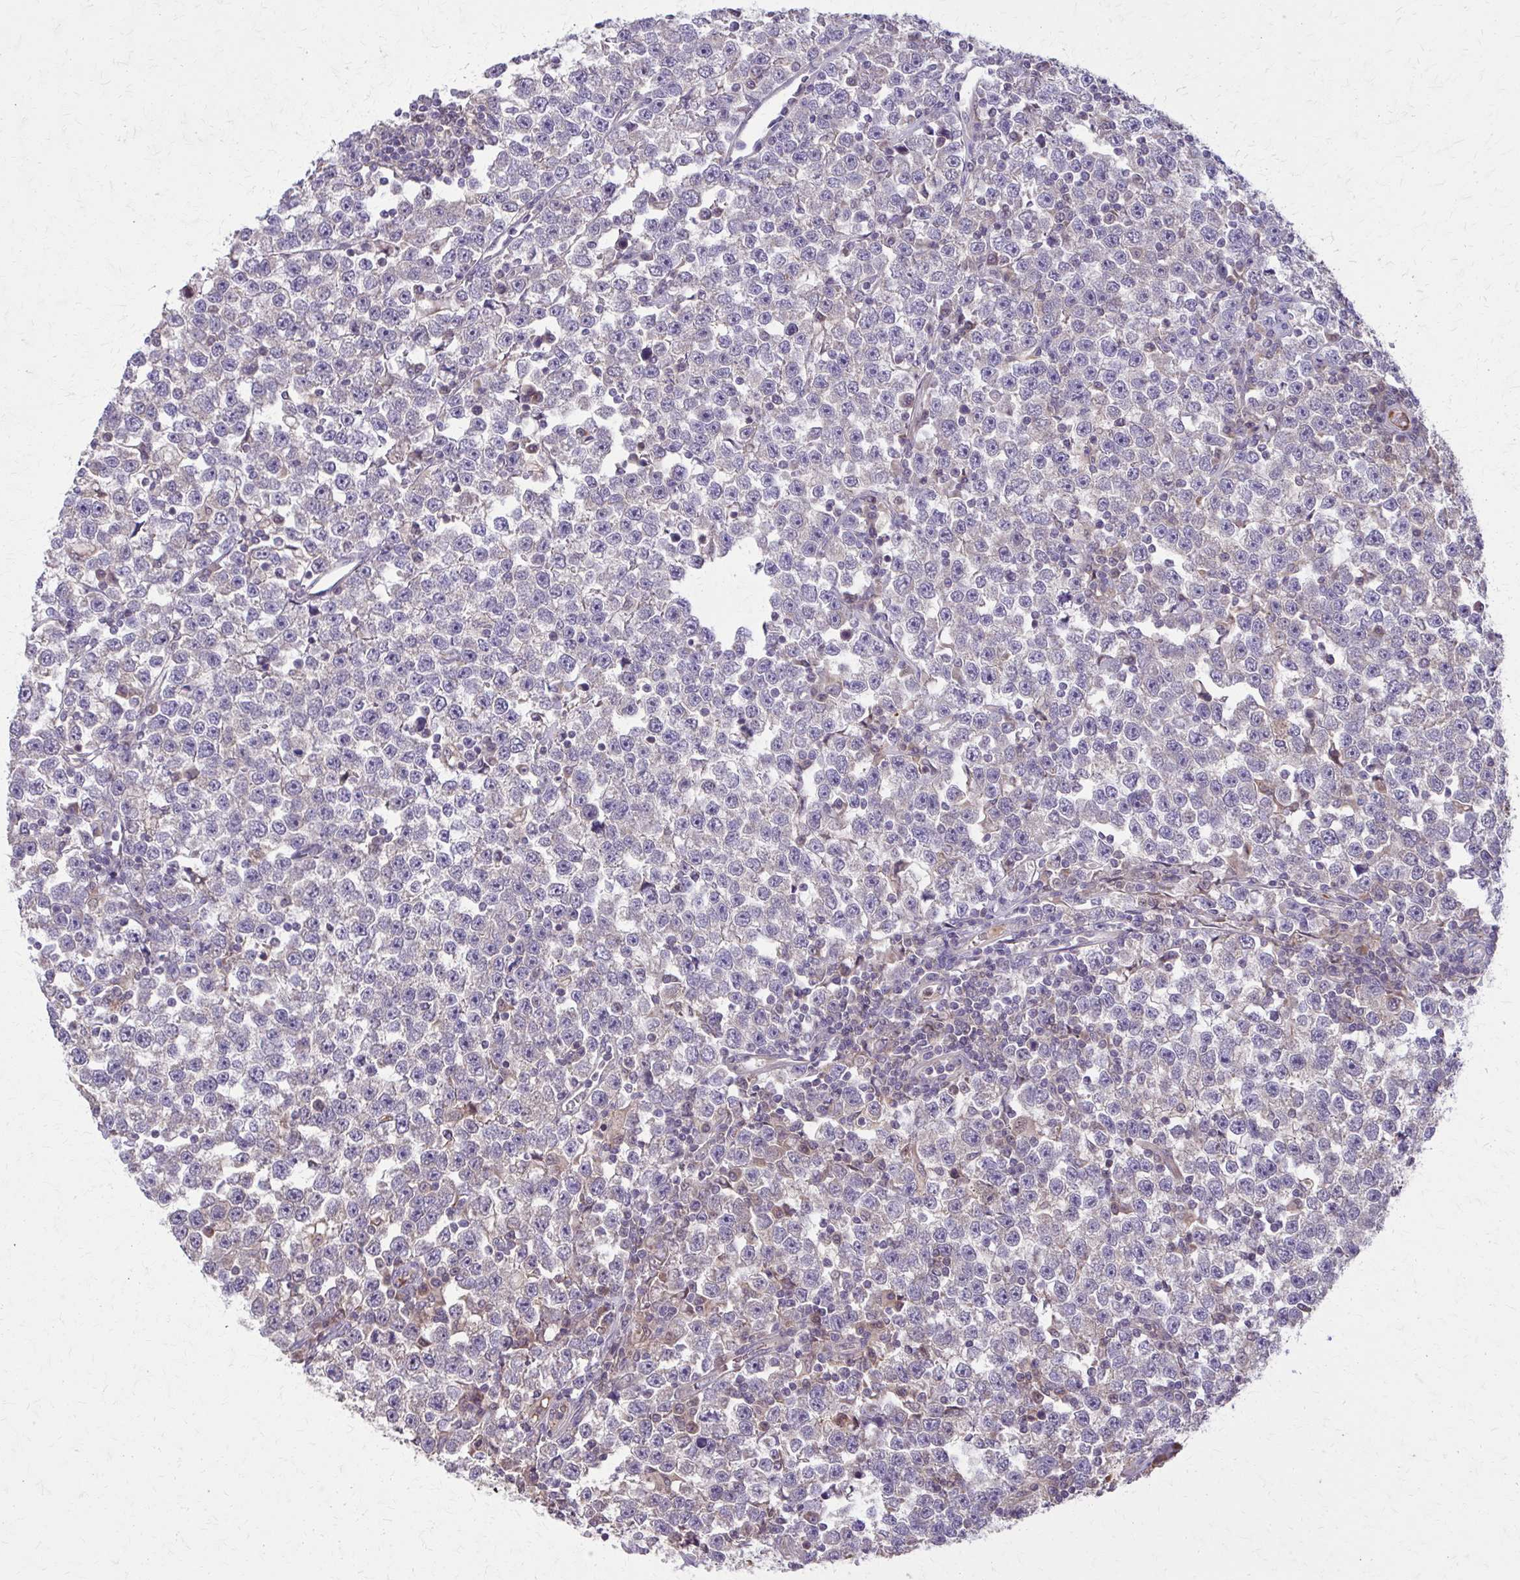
{"staining": {"intensity": "negative", "quantity": "none", "location": "none"}, "tissue": "testis cancer", "cell_type": "Tumor cells", "image_type": "cancer", "snomed": [{"axis": "morphology", "description": "Seminoma, NOS"}, {"axis": "topography", "description": "Testis"}], "caption": "Tumor cells are negative for protein expression in human seminoma (testis).", "gene": "NRBF2", "patient": {"sex": "male", "age": 43}}